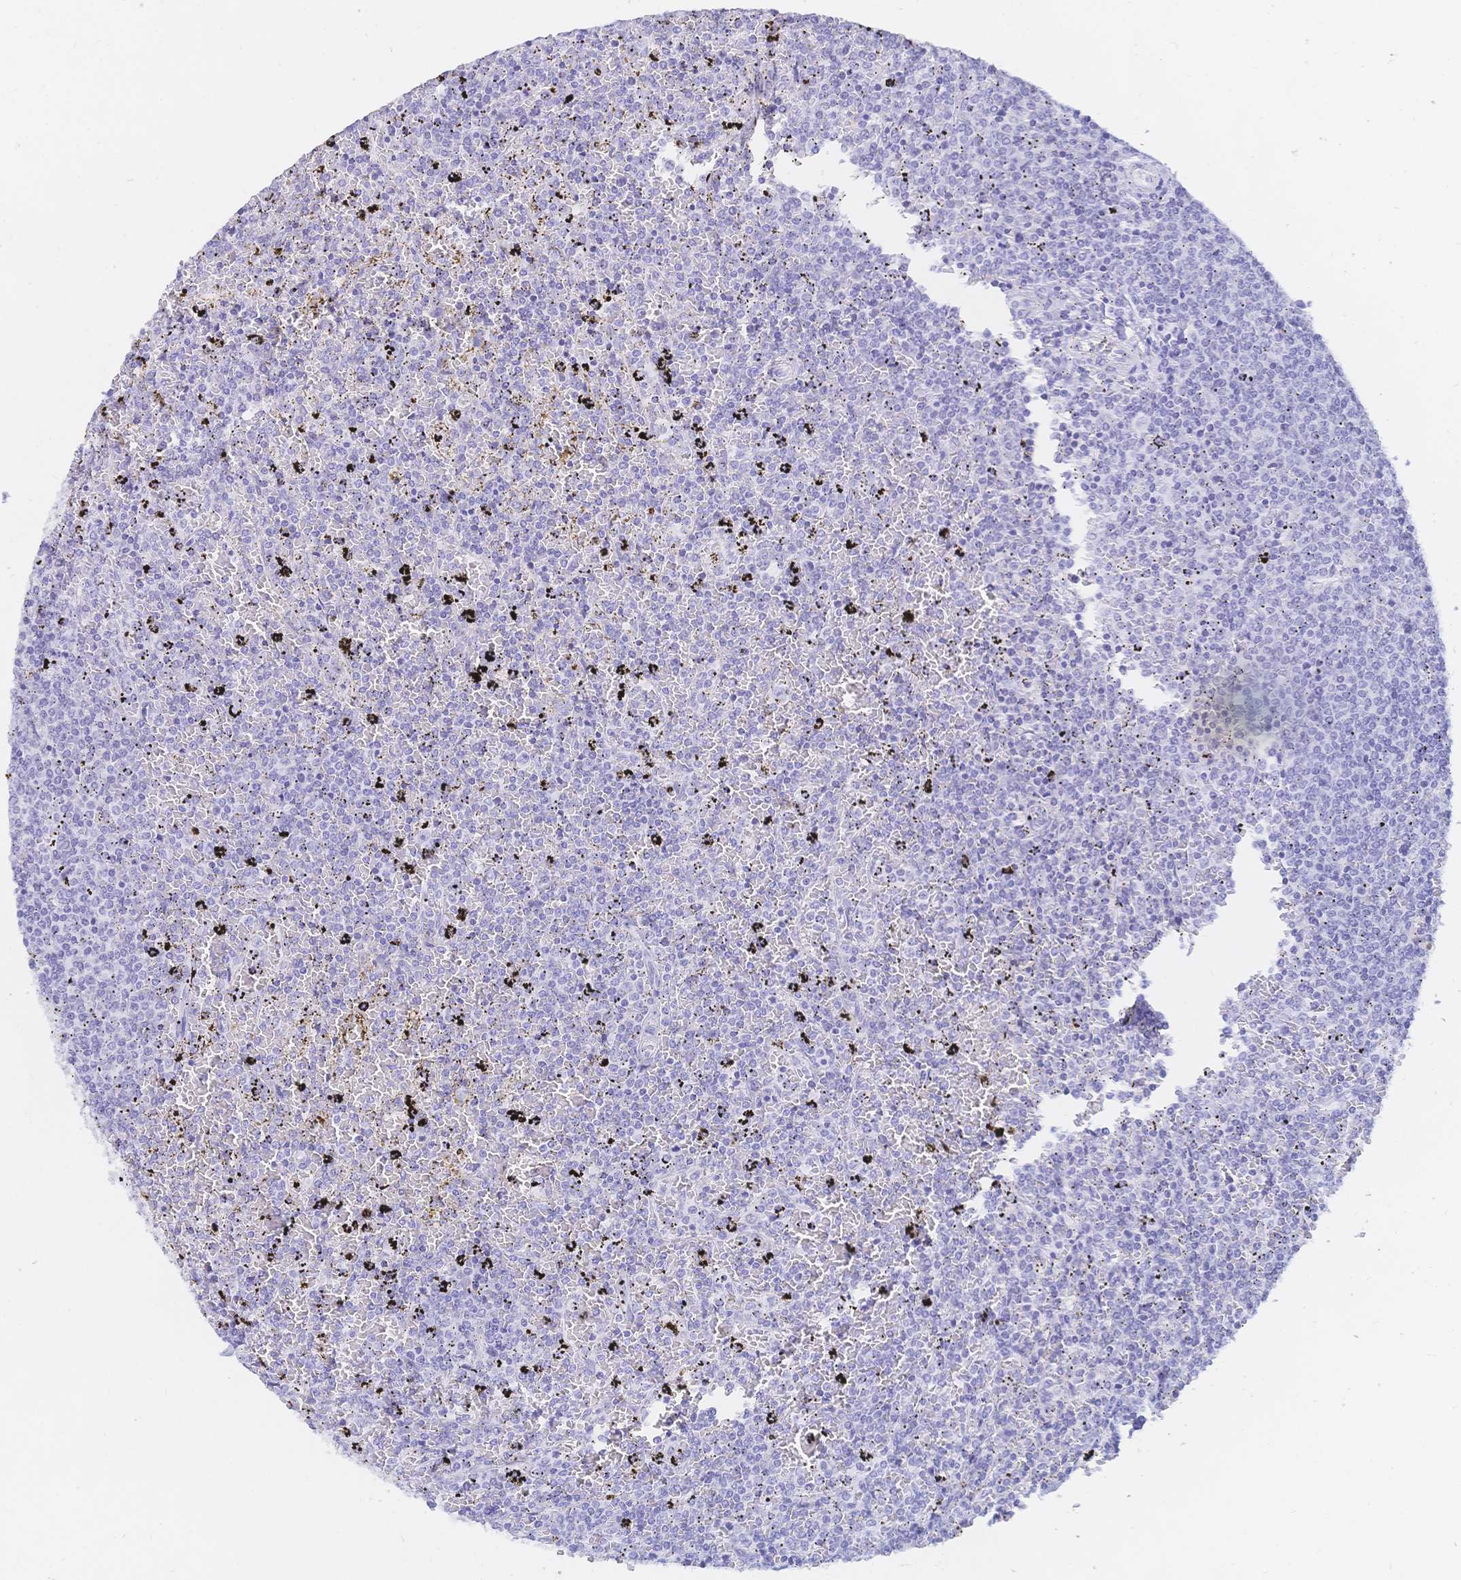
{"staining": {"intensity": "negative", "quantity": "none", "location": "none"}, "tissue": "lymphoma", "cell_type": "Tumor cells", "image_type": "cancer", "snomed": [{"axis": "morphology", "description": "Malignant lymphoma, non-Hodgkin's type, Low grade"}, {"axis": "topography", "description": "Spleen"}], "caption": "The image exhibits no significant staining in tumor cells of lymphoma. The staining is performed using DAB brown chromogen with nuclei counter-stained in using hematoxylin.", "gene": "MEP1B", "patient": {"sex": "female", "age": 77}}